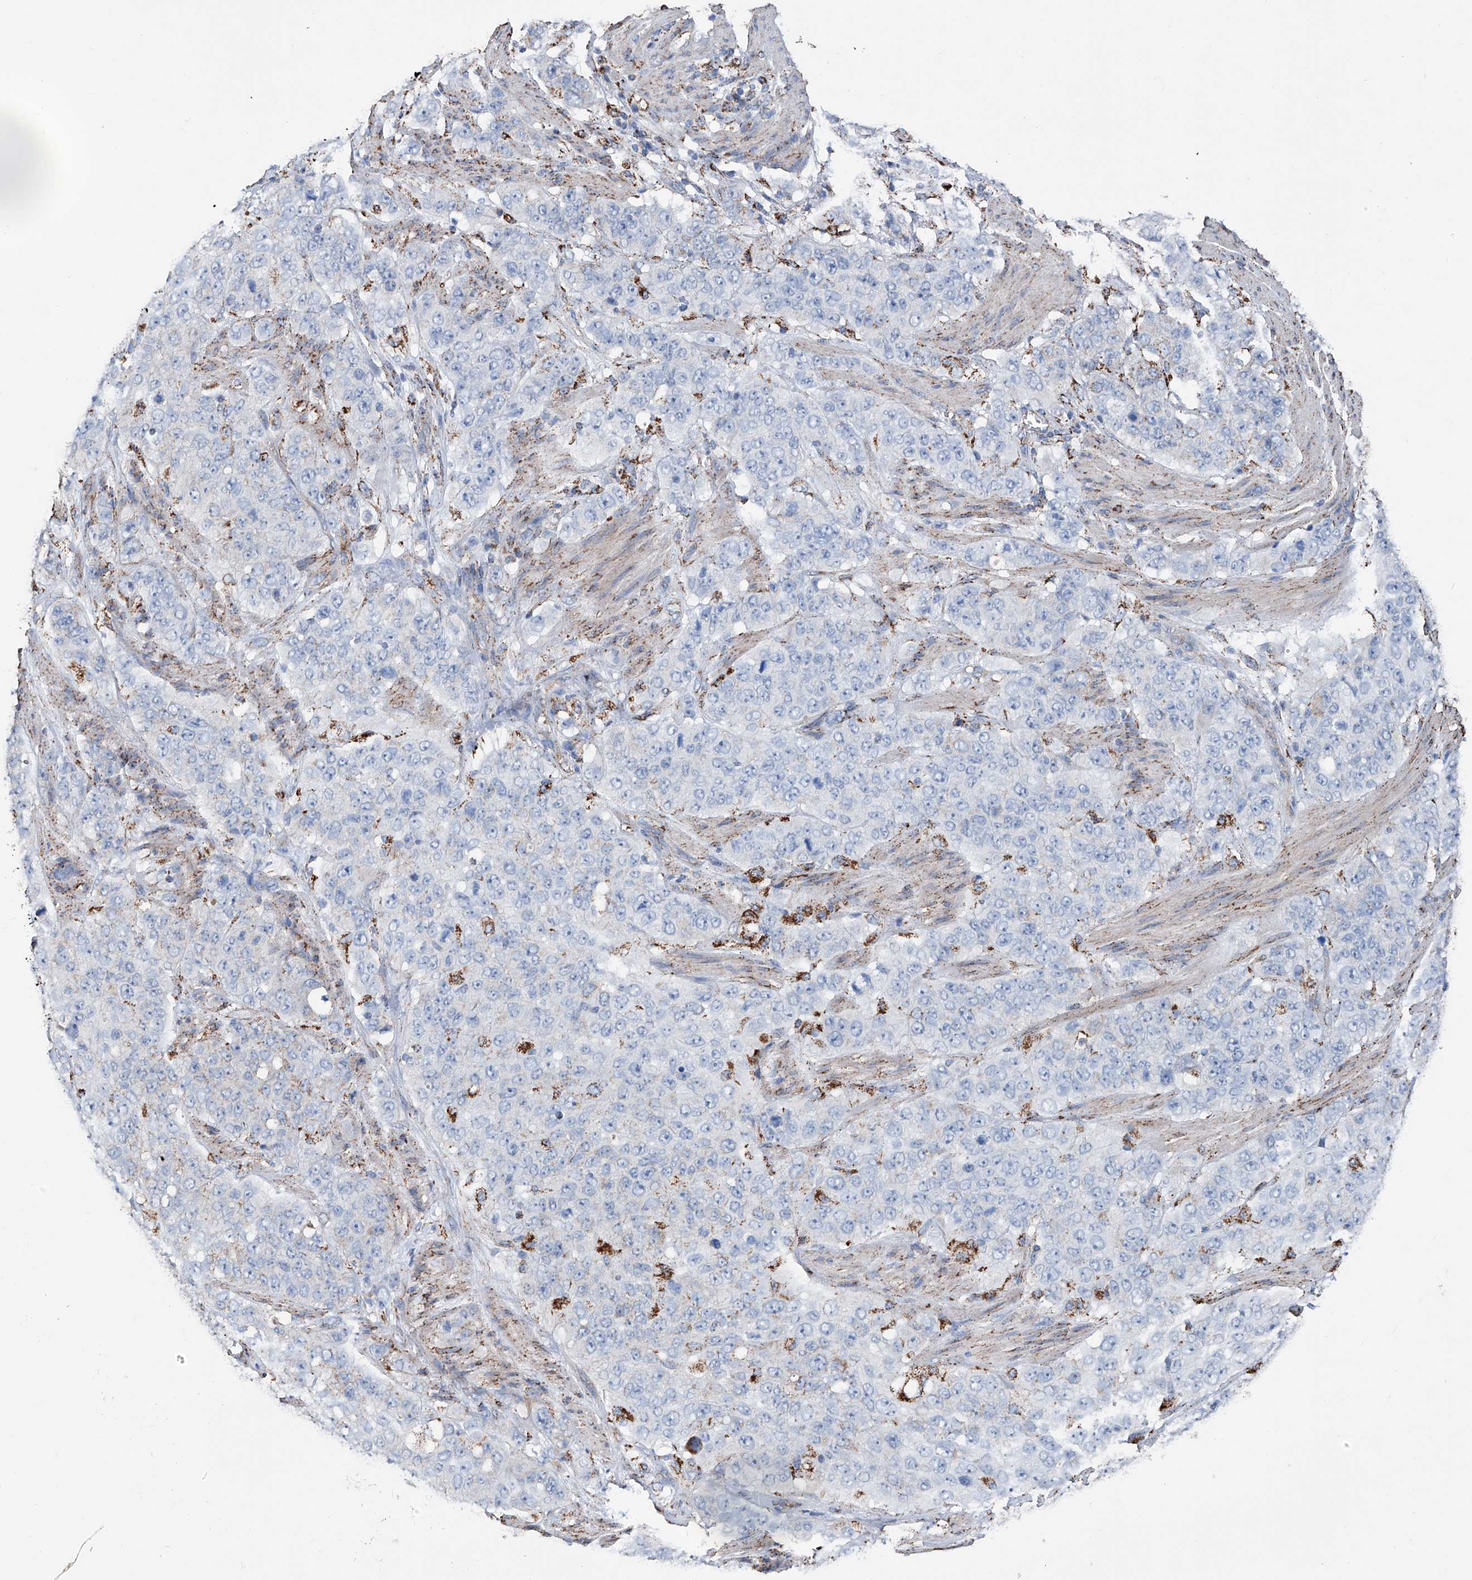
{"staining": {"intensity": "negative", "quantity": "none", "location": "none"}, "tissue": "stomach cancer", "cell_type": "Tumor cells", "image_type": "cancer", "snomed": [{"axis": "morphology", "description": "Adenocarcinoma, NOS"}, {"axis": "topography", "description": "Stomach"}], "caption": "Immunohistochemical staining of human stomach adenocarcinoma demonstrates no significant positivity in tumor cells.", "gene": "NHS", "patient": {"sex": "male", "age": 48}}